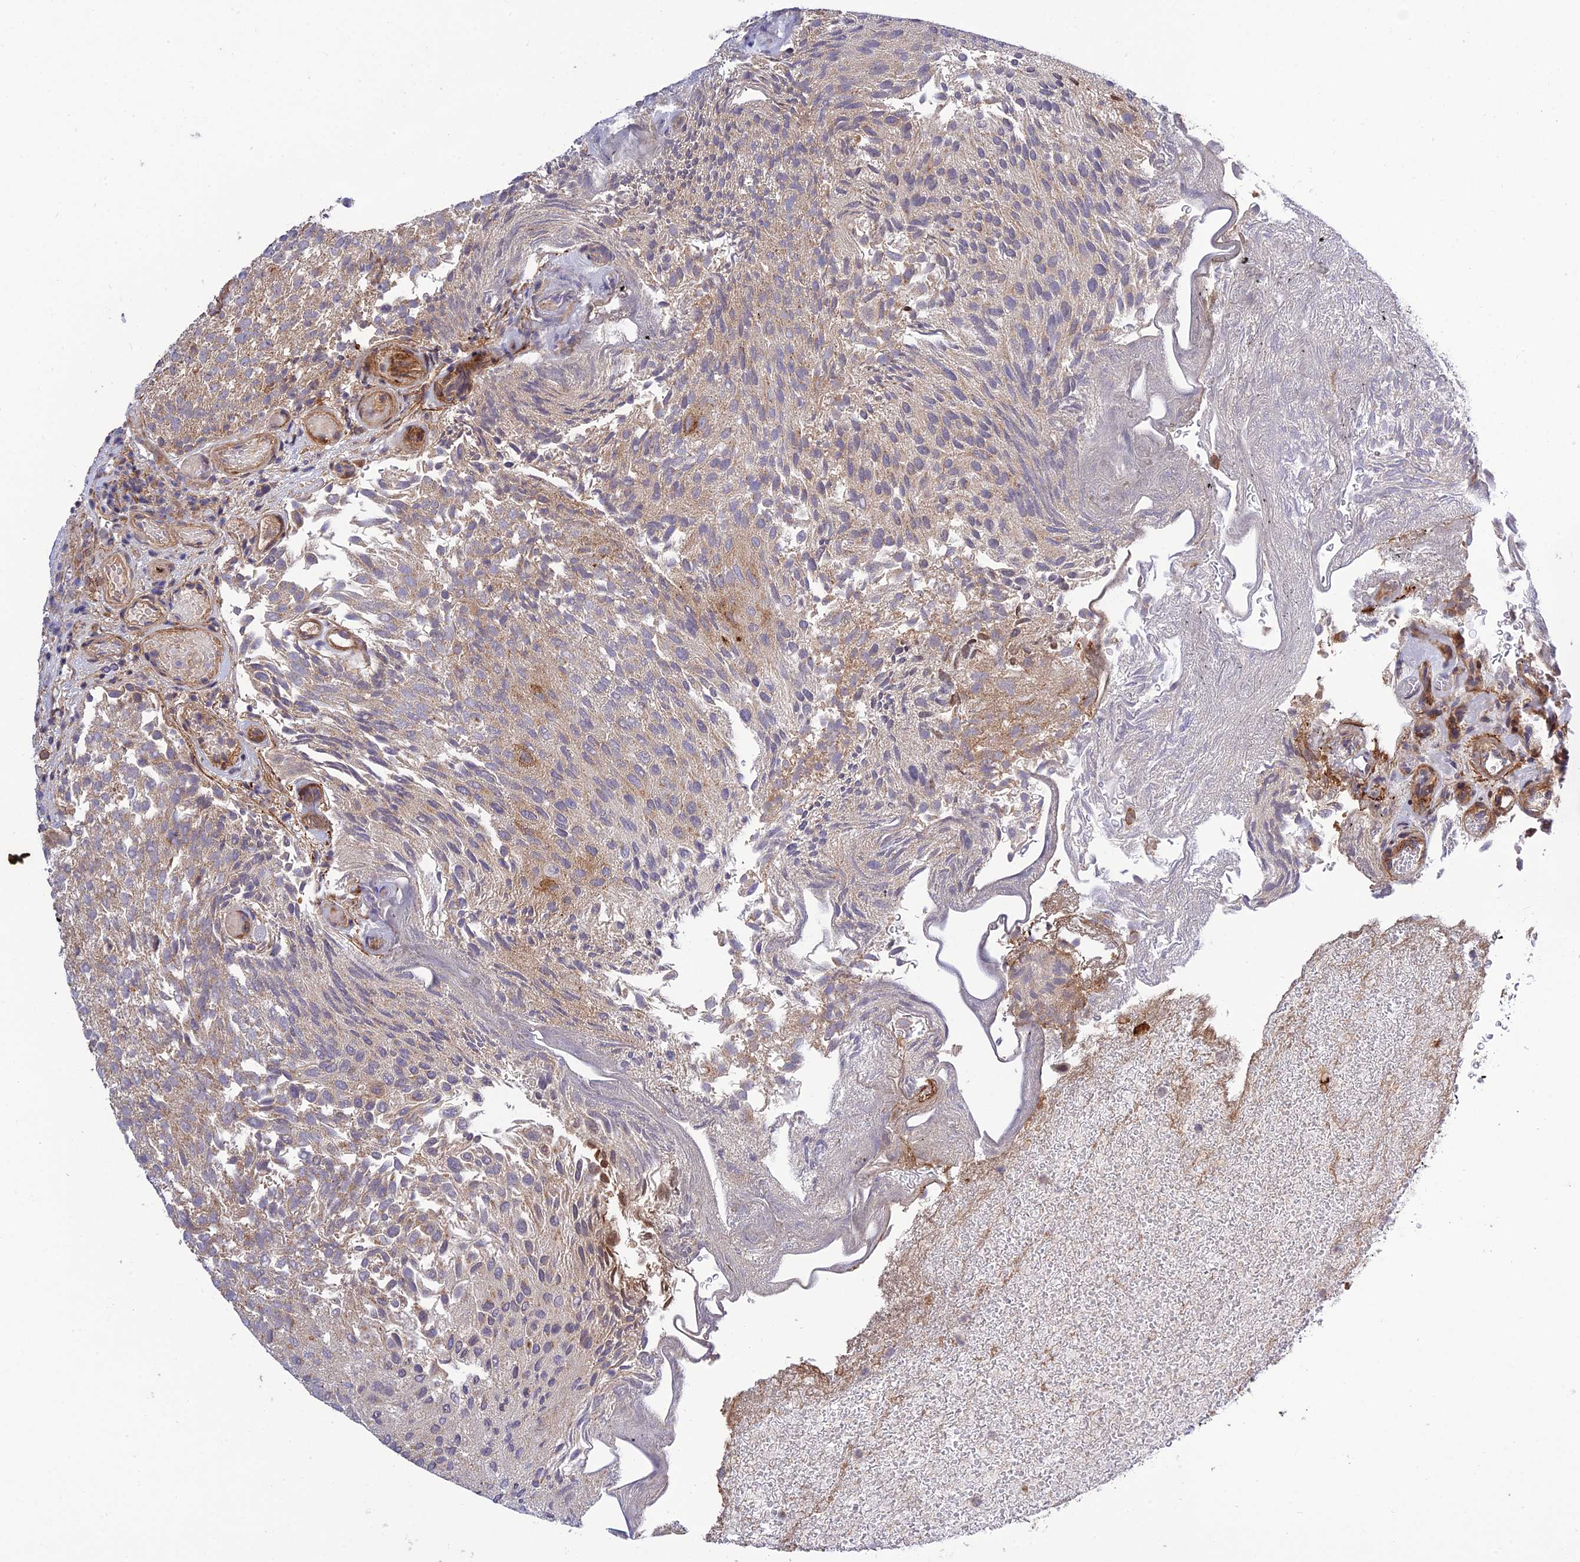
{"staining": {"intensity": "moderate", "quantity": "25%-75%", "location": "cytoplasmic/membranous"}, "tissue": "urothelial cancer", "cell_type": "Tumor cells", "image_type": "cancer", "snomed": [{"axis": "morphology", "description": "Urothelial carcinoma, Low grade"}, {"axis": "topography", "description": "Urinary bladder"}], "caption": "A photomicrograph of human urothelial carcinoma (low-grade) stained for a protein displays moderate cytoplasmic/membranous brown staining in tumor cells.", "gene": "PLEKHG2", "patient": {"sex": "male", "age": 78}}